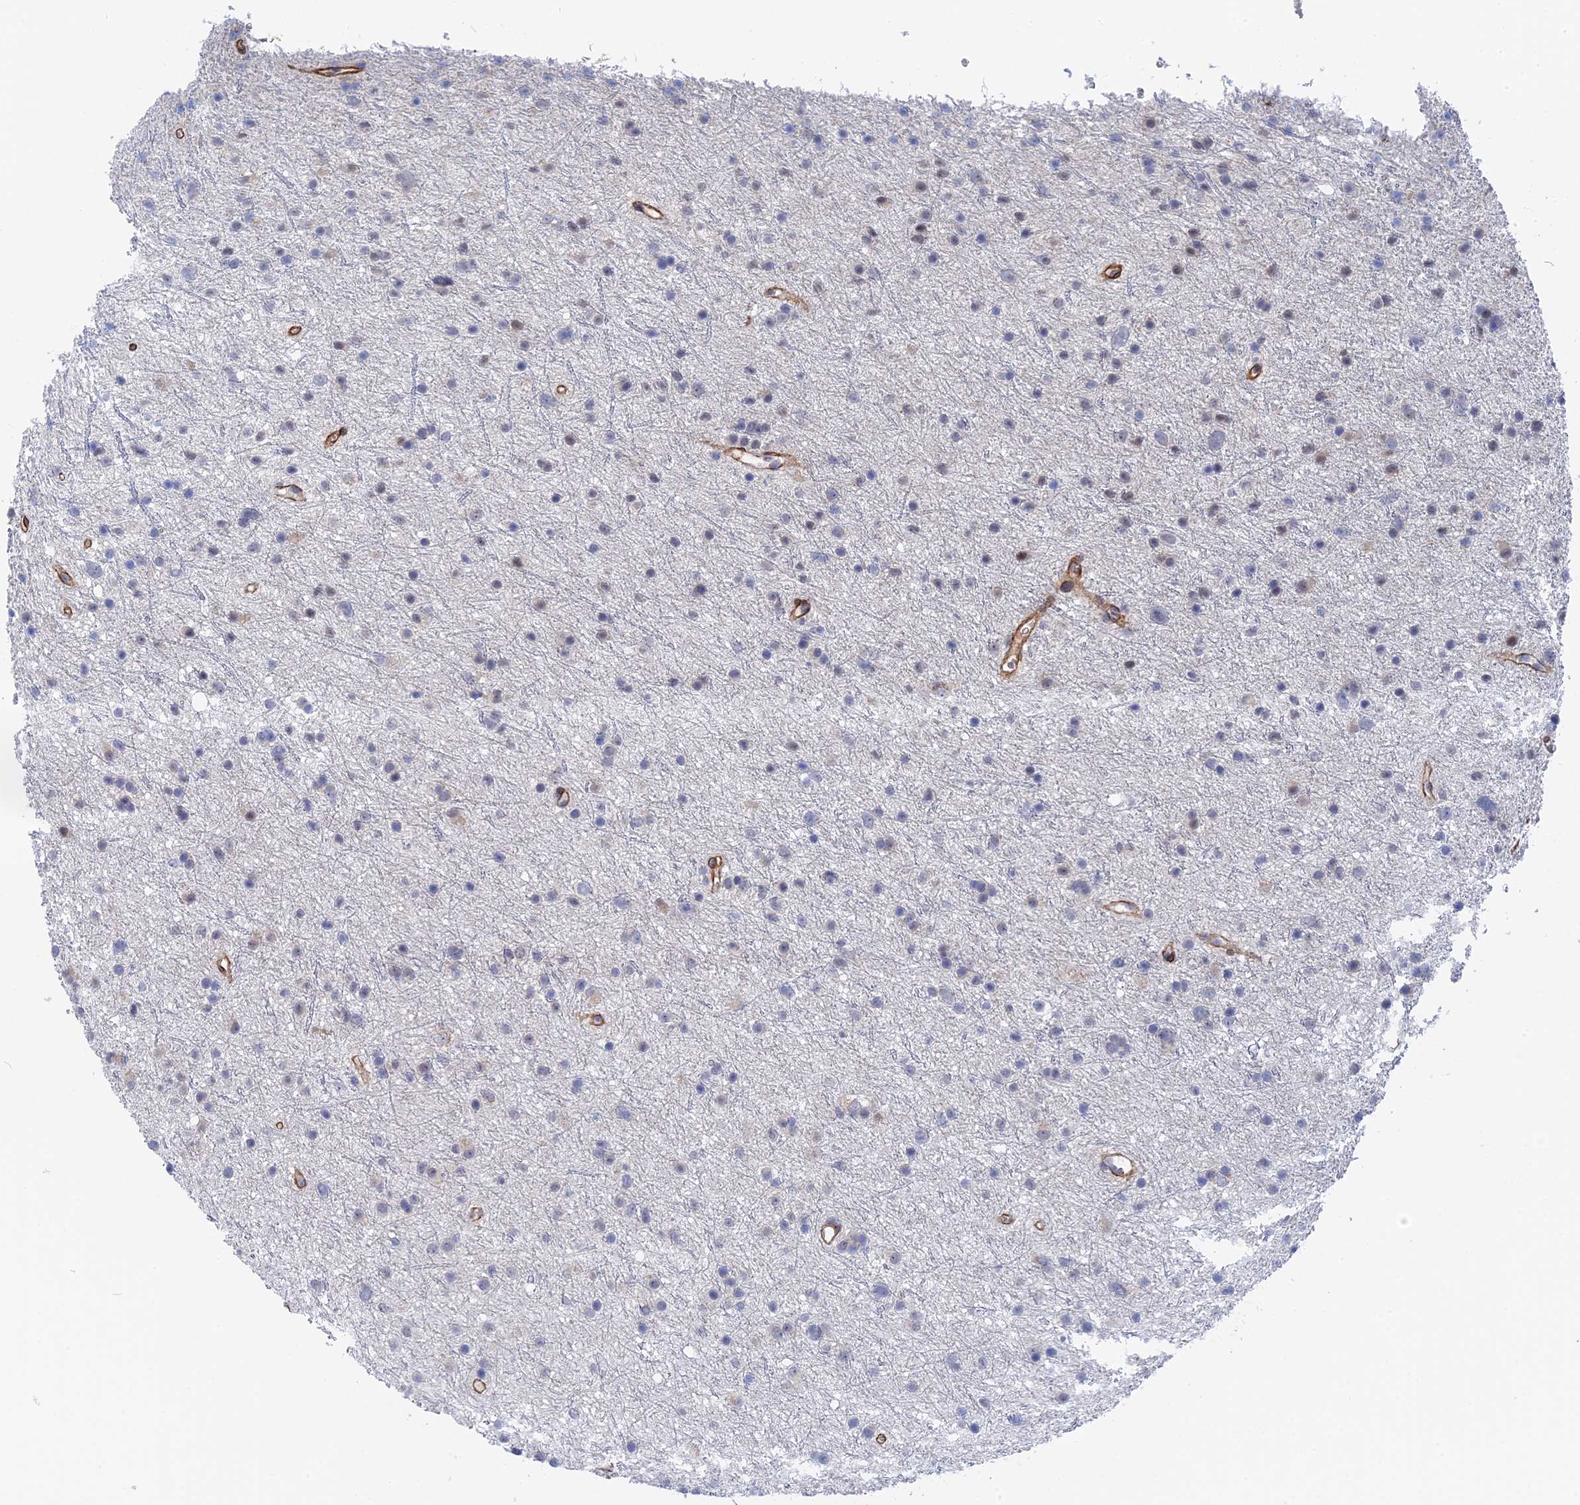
{"staining": {"intensity": "negative", "quantity": "none", "location": "none"}, "tissue": "glioma", "cell_type": "Tumor cells", "image_type": "cancer", "snomed": [{"axis": "morphology", "description": "Glioma, malignant, Low grade"}, {"axis": "topography", "description": "Cerebral cortex"}], "caption": "Immunohistochemical staining of human low-grade glioma (malignant) displays no significant positivity in tumor cells.", "gene": "MTHFSD", "patient": {"sex": "female", "age": 39}}